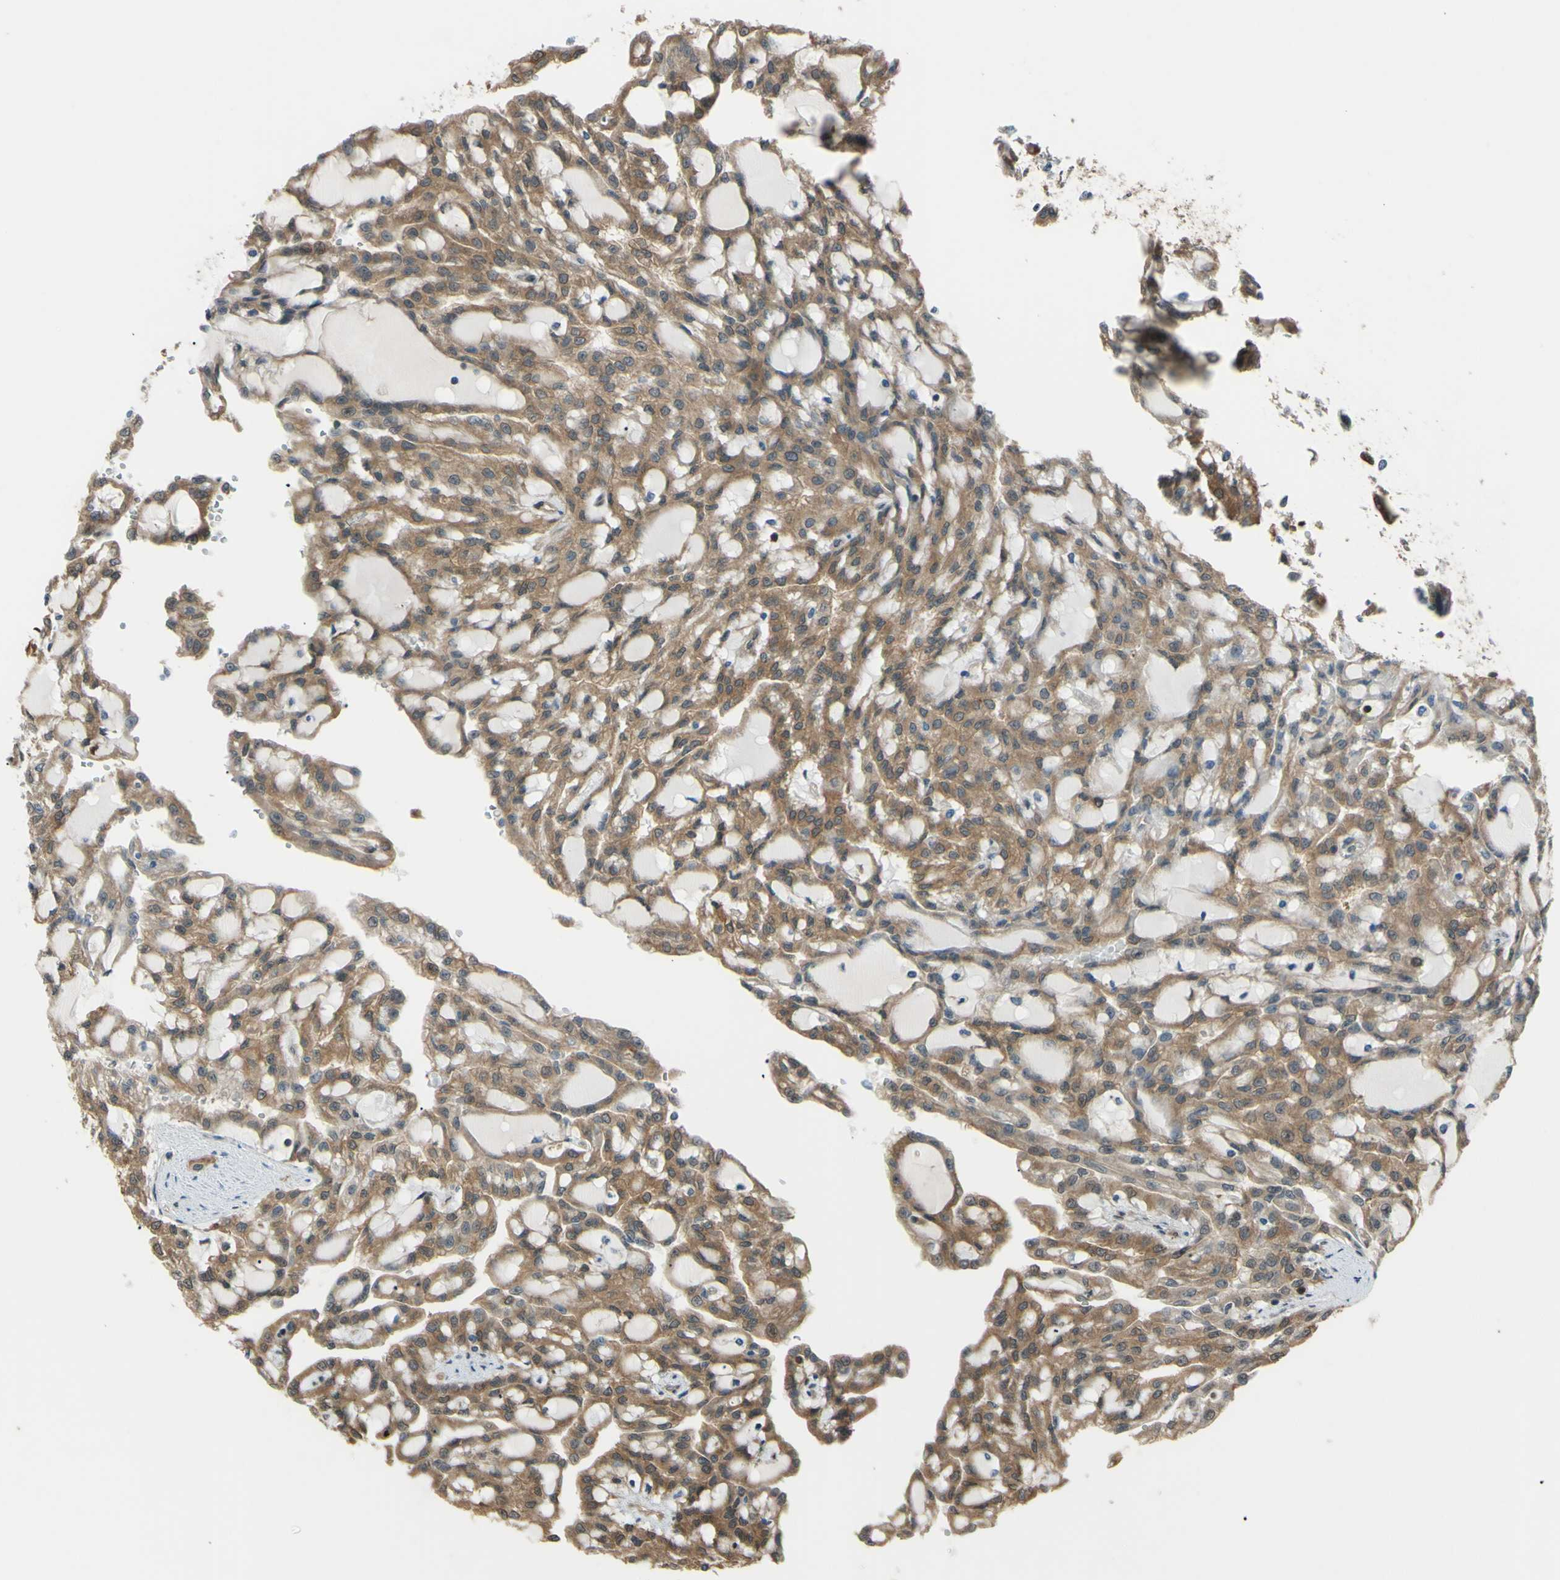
{"staining": {"intensity": "moderate", "quantity": ">75%", "location": "cytoplasmic/membranous"}, "tissue": "renal cancer", "cell_type": "Tumor cells", "image_type": "cancer", "snomed": [{"axis": "morphology", "description": "Adenocarcinoma, NOS"}, {"axis": "topography", "description": "Kidney"}], "caption": "An immunohistochemistry (IHC) image of tumor tissue is shown. Protein staining in brown highlights moderate cytoplasmic/membranous positivity in adenocarcinoma (renal) within tumor cells.", "gene": "YWHAQ", "patient": {"sex": "male", "age": 63}}